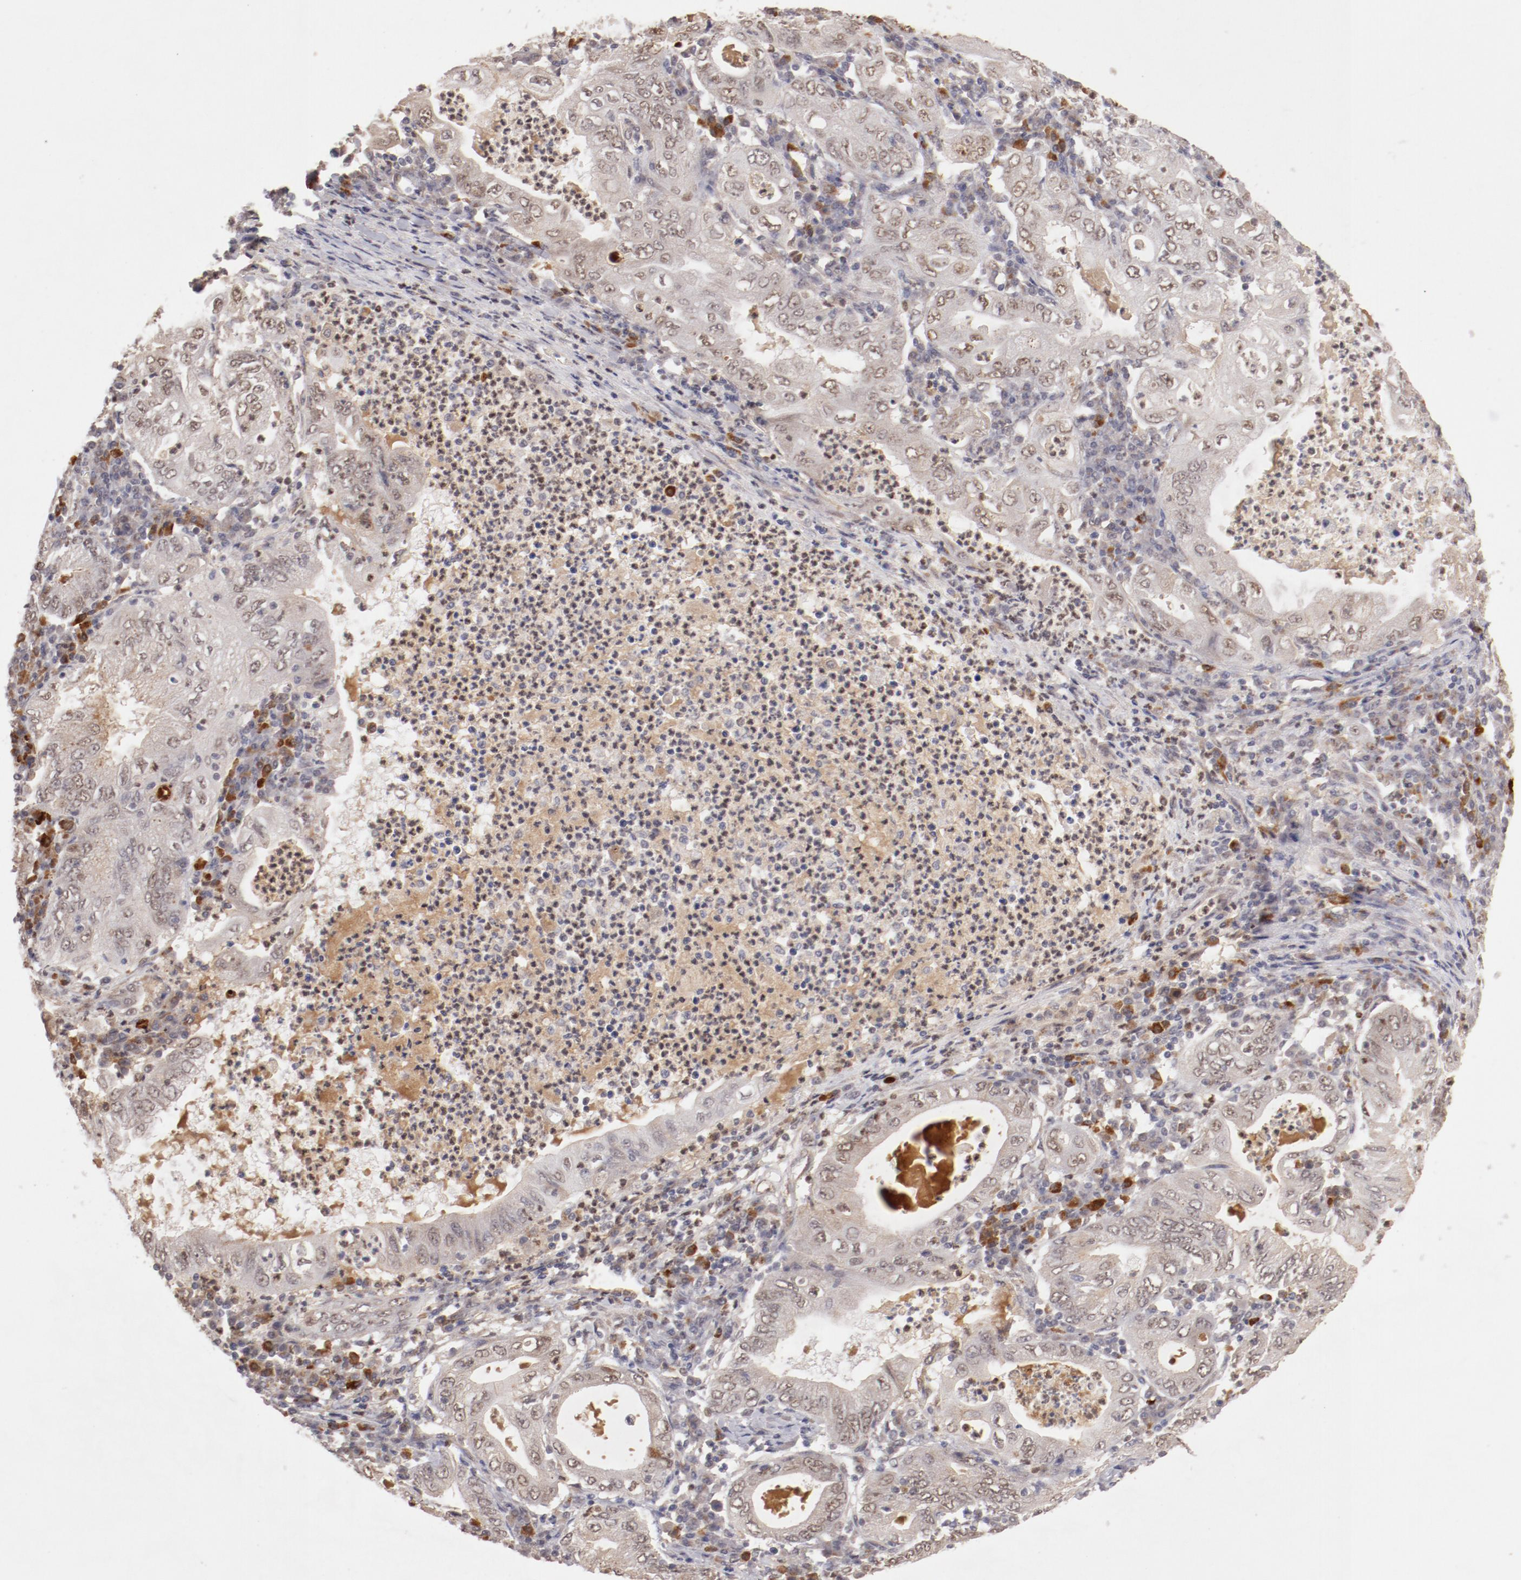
{"staining": {"intensity": "weak", "quantity": "25%-75%", "location": "nuclear"}, "tissue": "stomach cancer", "cell_type": "Tumor cells", "image_type": "cancer", "snomed": [{"axis": "morphology", "description": "Normal tissue, NOS"}, {"axis": "morphology", "description": "Adenocarcinoma, NOS"}, {"axis": "topography", "description": "Esophagus"}, {"axis": "topography", "description": "Stomach, upper"}, {"axis": "topography", "description": "Peripheral nerve tissue"}], "caption": "Protein staining of adenocarcinoma (stomach) tissue exhibits weak nuclear staining in approximately 25%-75% of tumor cells.", "gene": "NFE2", "patient": {"sex": "male", "age": 62}}